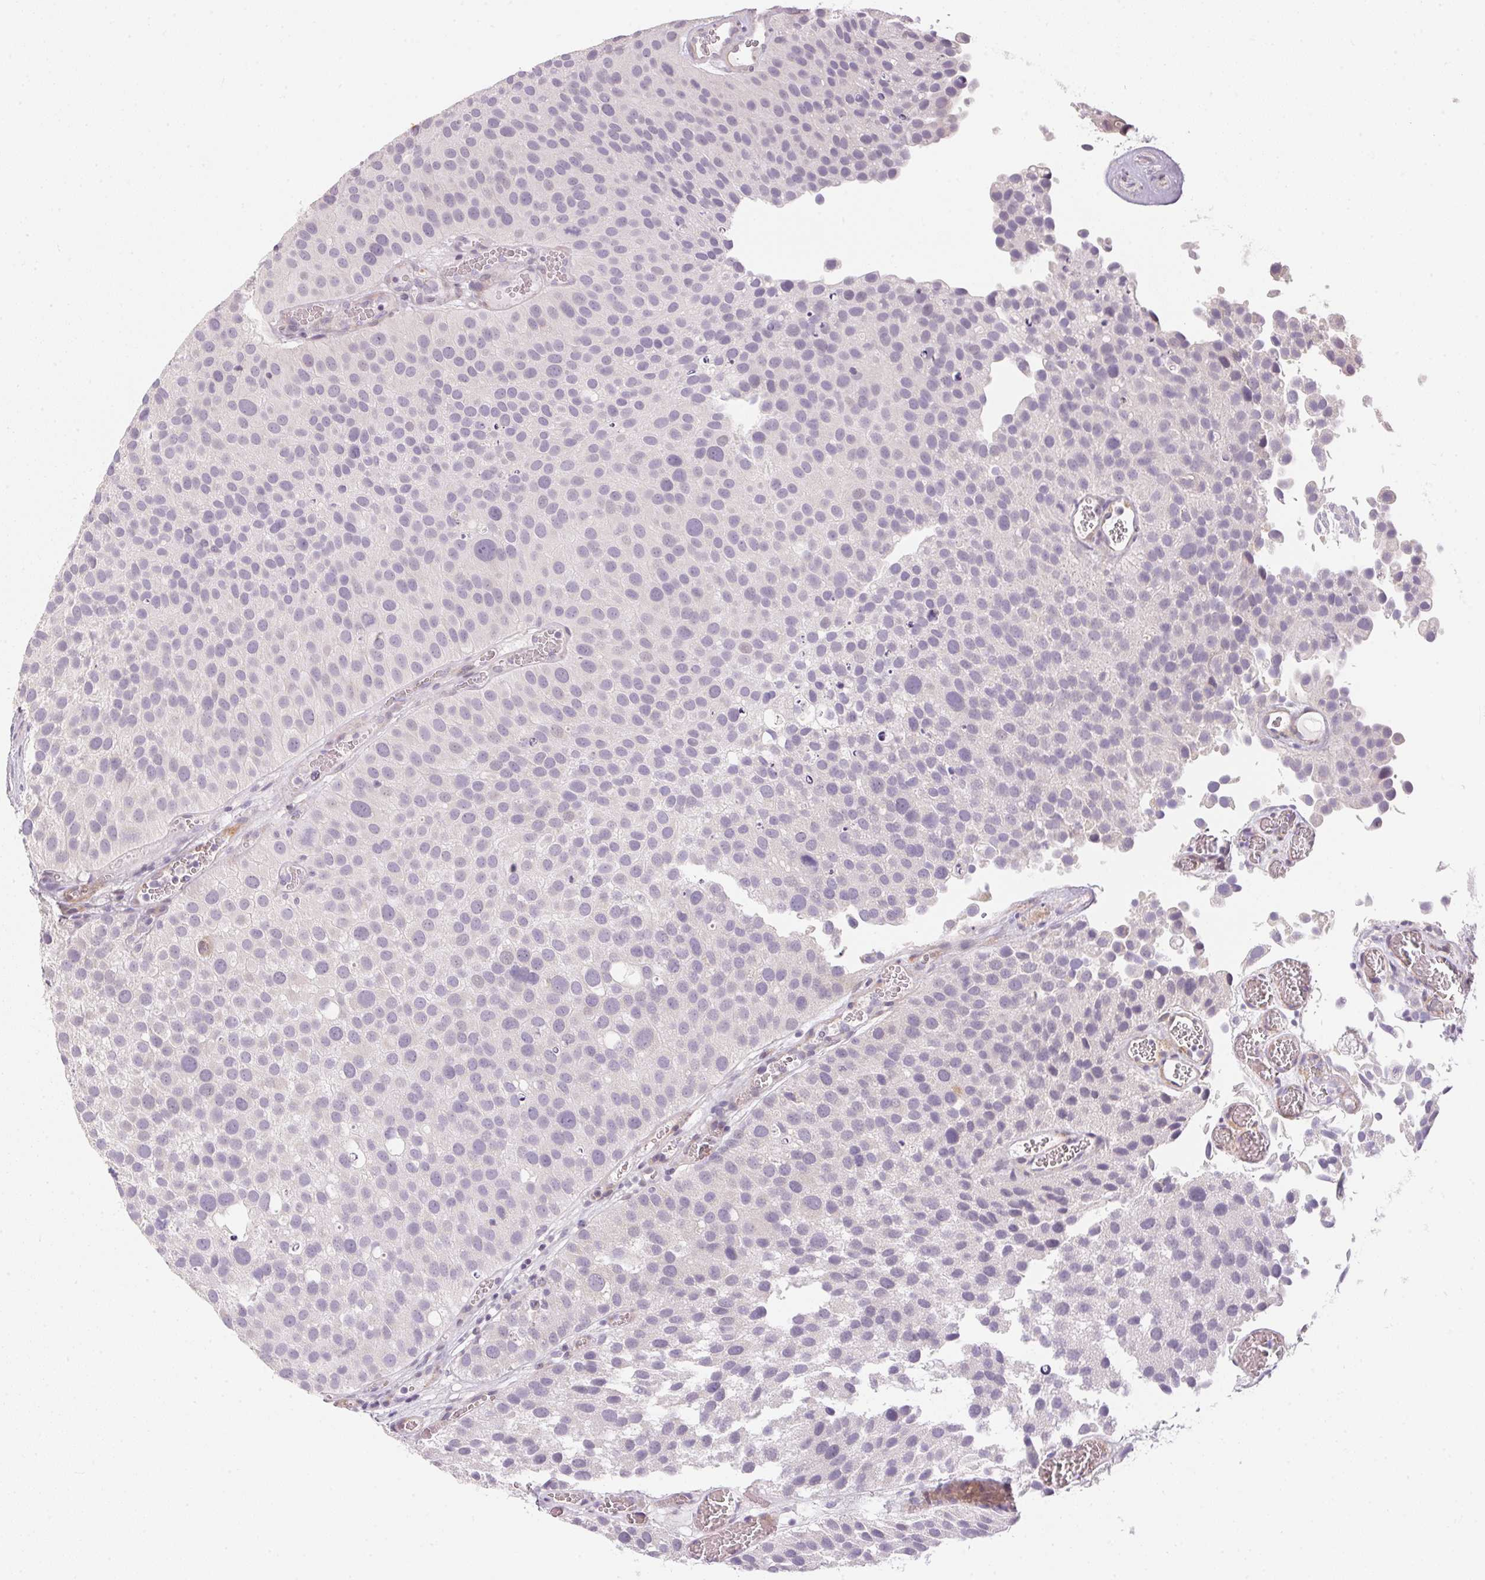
{"staining": {"intensity": "negative", "quantity": "none", "location": "none"}, "tissue": "urothelial cancer", "cell_type": "Tumor cells", "image_type": "cancer", "snomed": [{"axis": "morphology", "description": "Urothelial carcinoma, Low grade"}, {"axis": "topography", "description": "Urinary bladder"}], "caption": "IHC of human urothelial cancer demonstrates no expression in tumor cells.", "gene": "GDAP1L1", "patient": {"sex": "female", "age": 69}}